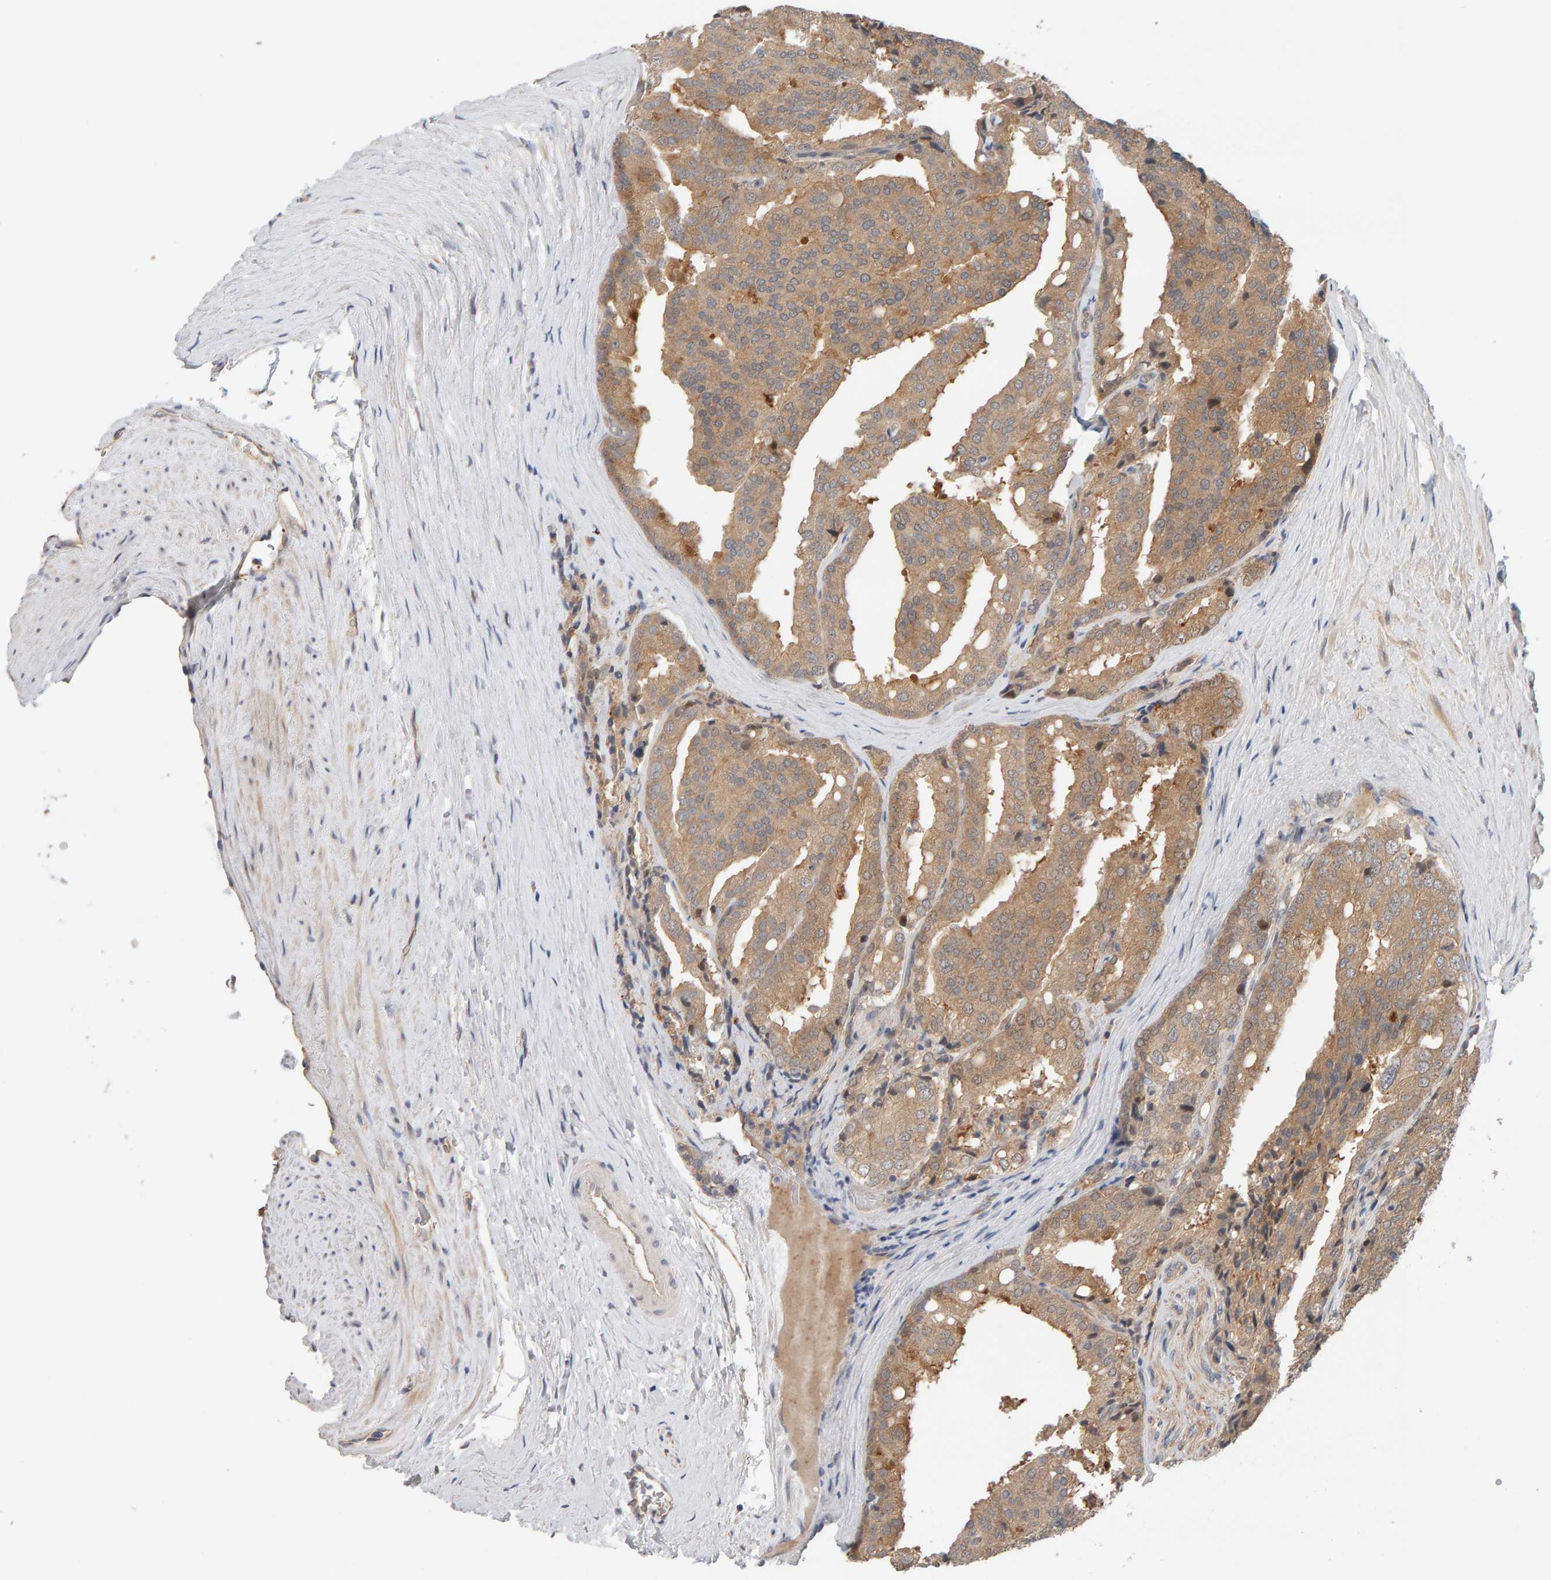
{"staining": {"intensity": "strong", "quantity": "25%-75%", "location": "cytoplasmic/membranous,nuclear"}, "tissue": "prostate cancer", "cell_type": "Tumor cells", "image_type": "cancer", "snomed": [{"axis": "morphology", "description": "Adenocarcinoma, High grade"}, {"axis": "topography", "description": "Prostate"}], "caption": "Adenocarcinoma (high-grade) (prostate) stained with IHC demonstrates strong cytoplasmic/membranous and nuclear positivity in about 25%-75% of tumor cells.", "gene": "PPP1R16A", "patient": {"sex": "male", "age": 50}}